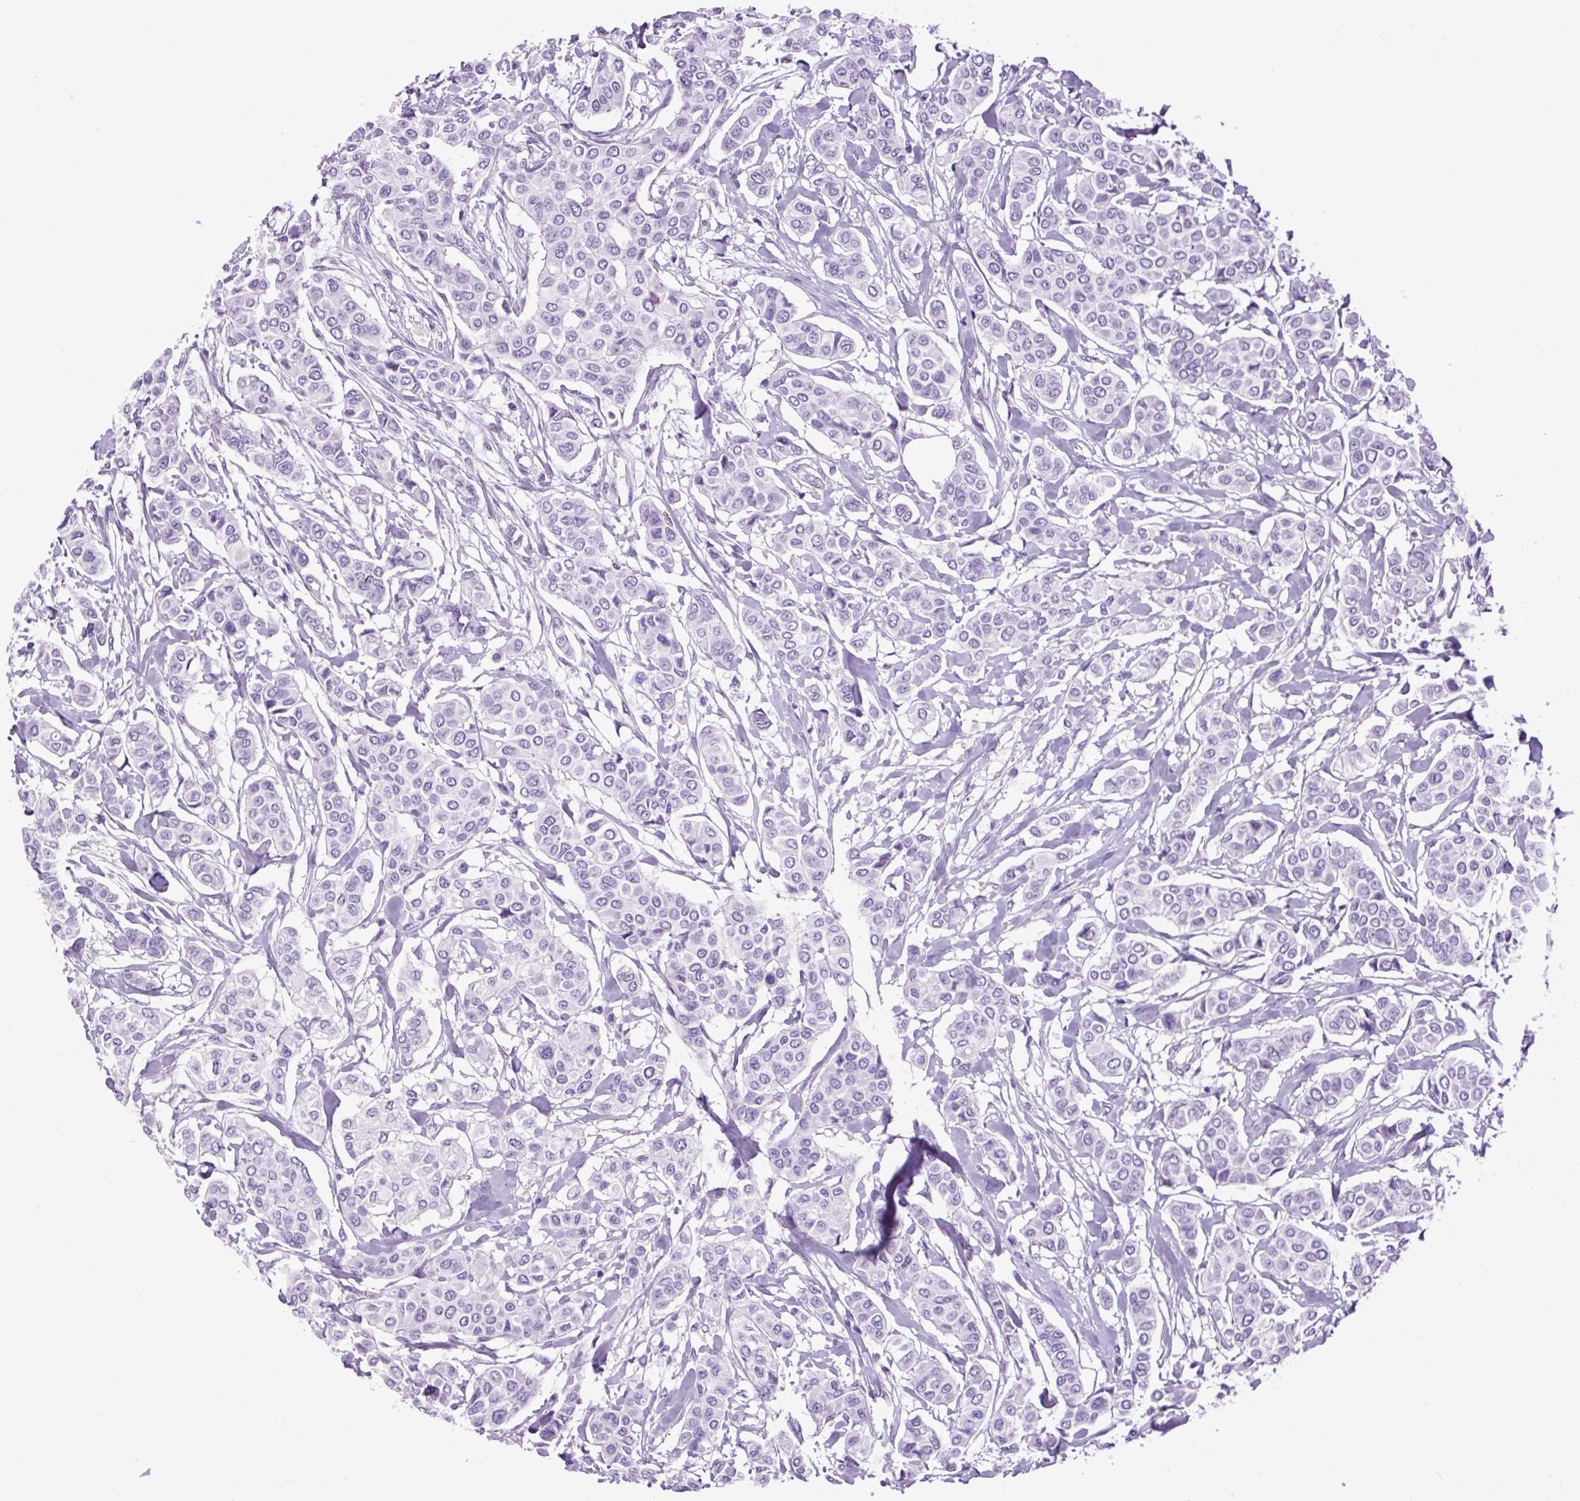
{"staining": {"intensity": "negative", "quantity": "none", "location": "none"}, "tissue": "breast cancer", "cell_type": "Tumor cells", "image_type": "cancer", "snomed": [{"axis": "morphology", "description": "Lobular carcinoma"}, {"axis": "topography", "description": "Breast"}], "caption": "DAB immunohistochemical staining of human lobular carcinoma (breast) demonstrates no significant staining in tumor cells. (DAB immunohistochemistry (IHC) visualized using brightfield microscopy, high magnification).", "gene": "DPP6", "patient": {"sex": "female", "age": 51}}